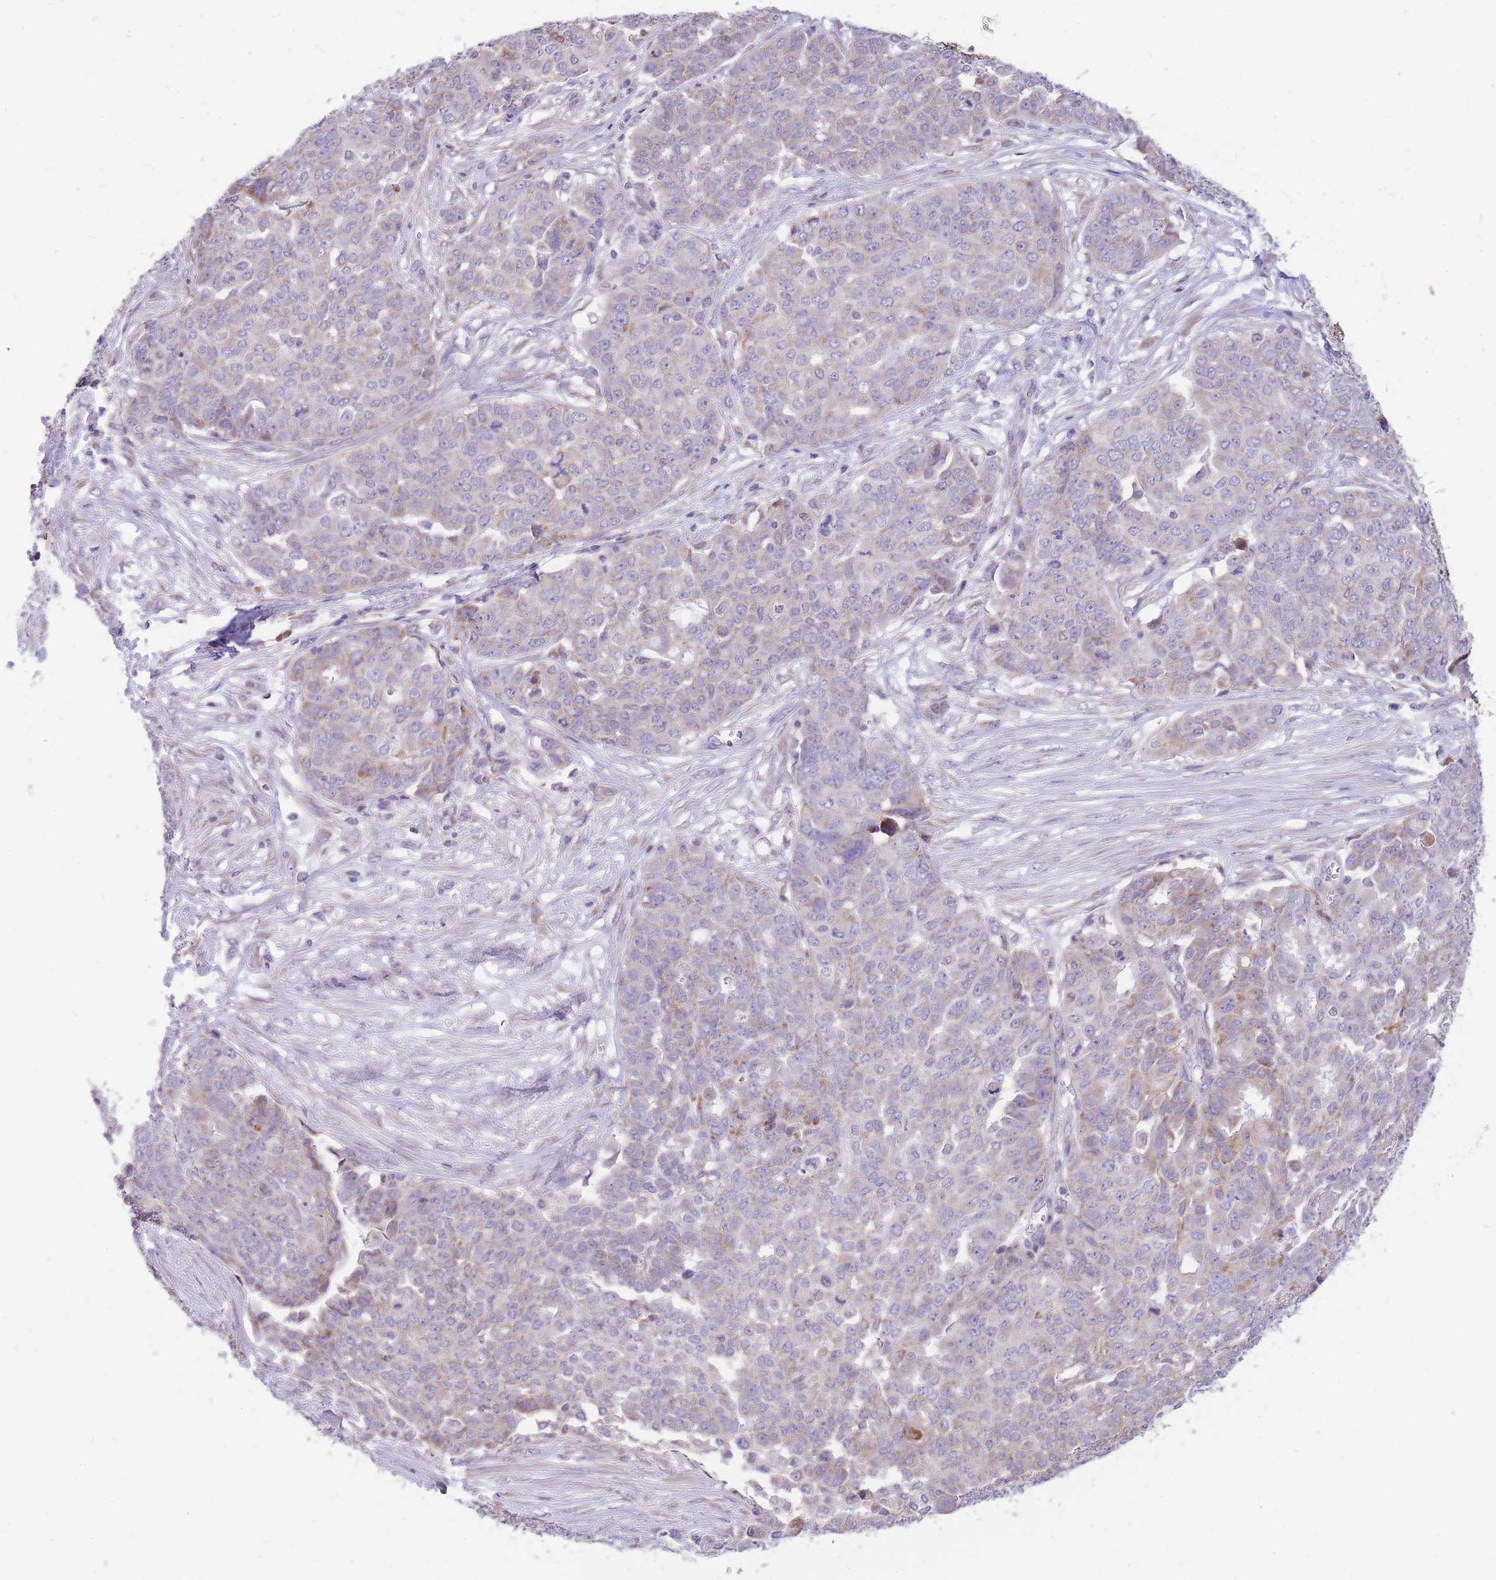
{"staining": {"intensity": "weak", "quantity": "<25%", "location": "cytoplasmic/membranous"}, "tissue": "ovarian cancer", "cell_type": "Tumor cells", "image_type": "cancer", "snomed": [{"axis": "morphology", "description": "Cystadenocarcinoma, serous, NOS"}, {"axis": "topography", "description": "Soft tissue"}, {"axis": "topography", "description": "Ovary"}], "caption": "Tumor cells are negative for brown protein staining in serous cystadenocarcinoma (ovarian).", "gene": "TOPAZ1", "patient": {"sex": "female", "age": 57}}